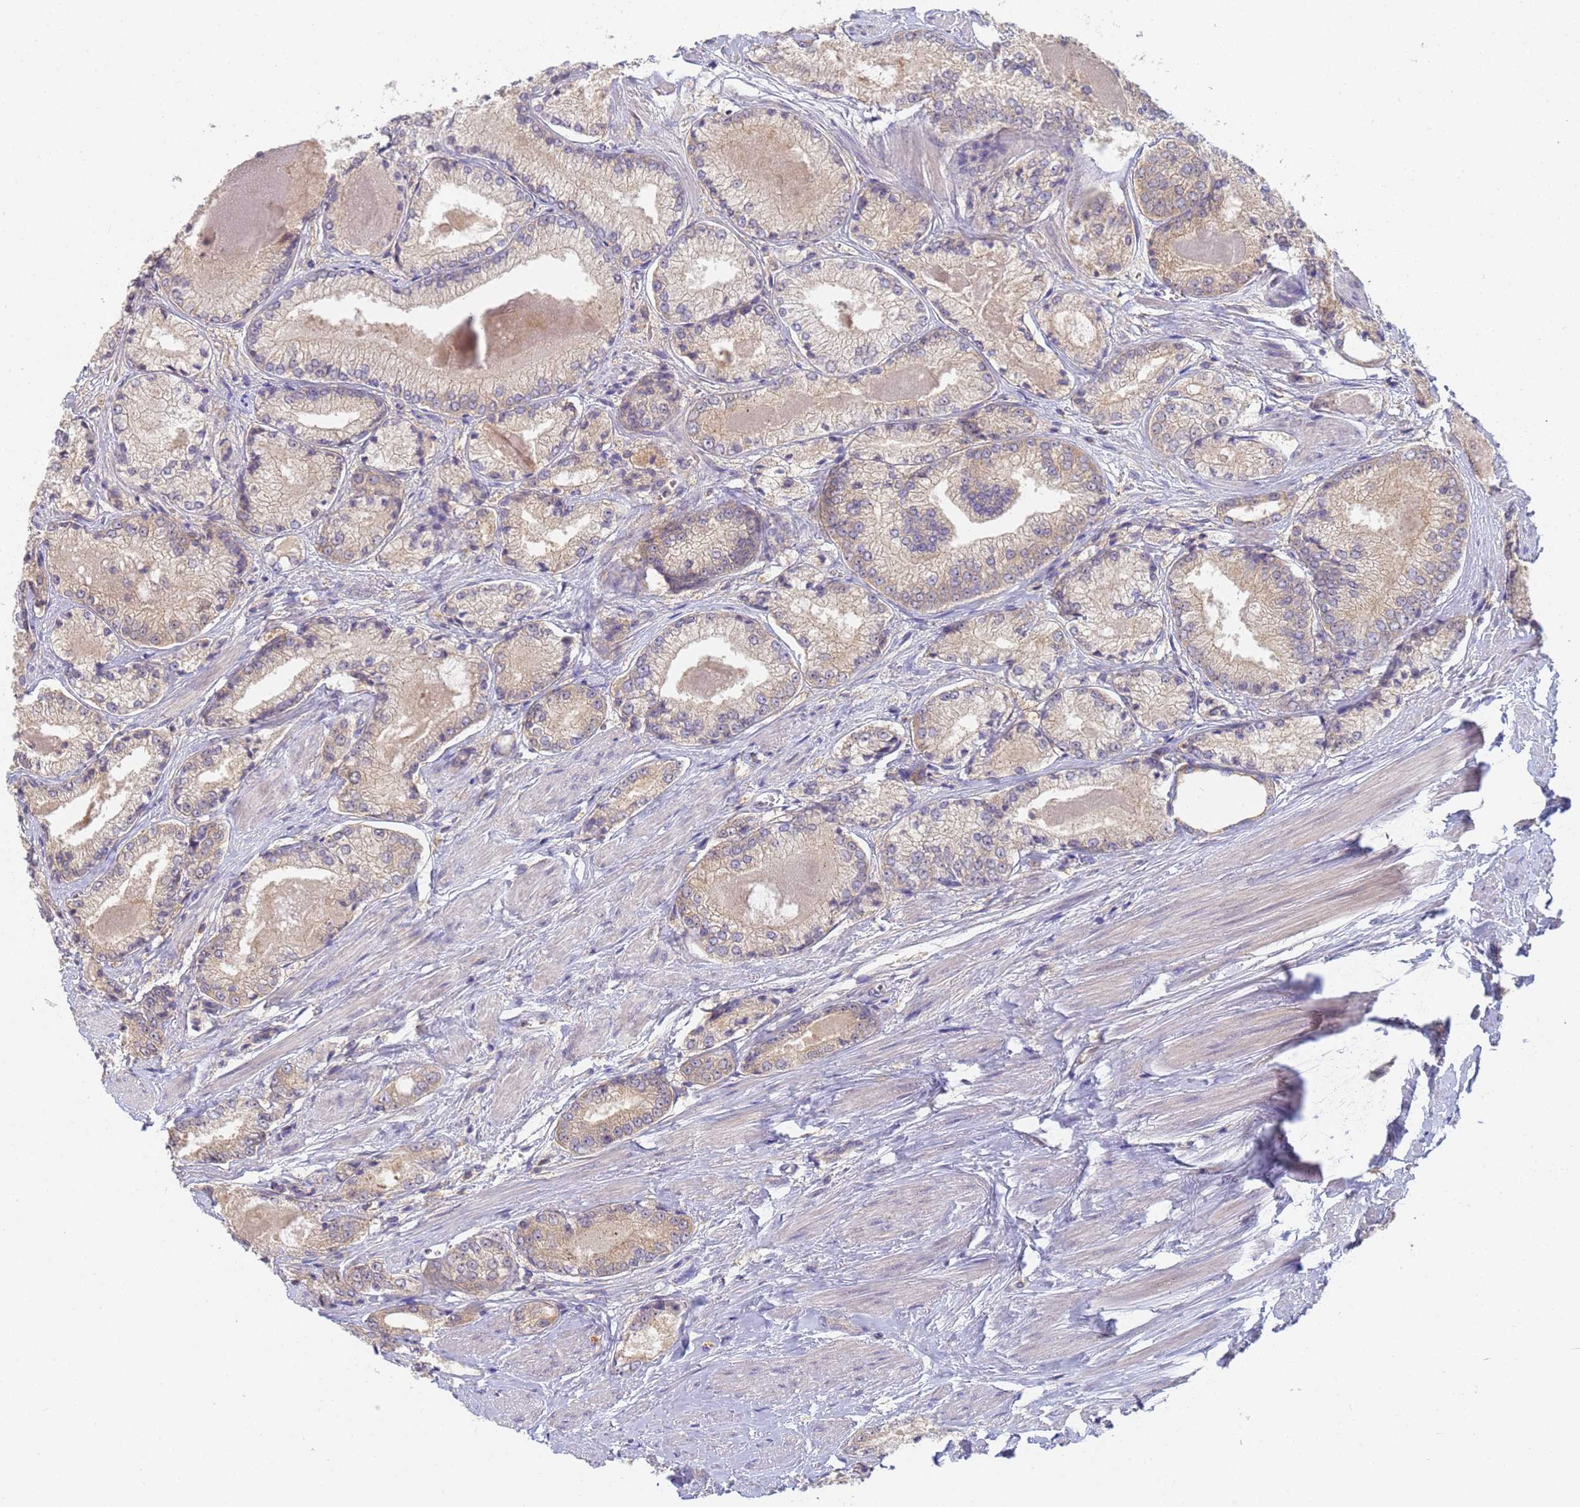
{"staining": {"intensity": "weak", "quantity": "25%-75%", "location": "cytoplasmic/membranous"}, "tissue": "prostate cancer", "cell_type": "Tumor cells", "image_type": "cancer", "snomed": [{"axis": "morphology", "description": "Adenocarcinoma, Low grade"}, {"axis": "topography", "description": "Prostate"}], "caption": "Prostate cancer (low-grade adenocarcinoma) was stained to show a protein in brown. There is low levels of weak cytoplasmic/membranous expression in approximately 25%-75% of tumor cells.", "gene": "SHARPIN", "patient": {"sex": "male", "age": 68}}